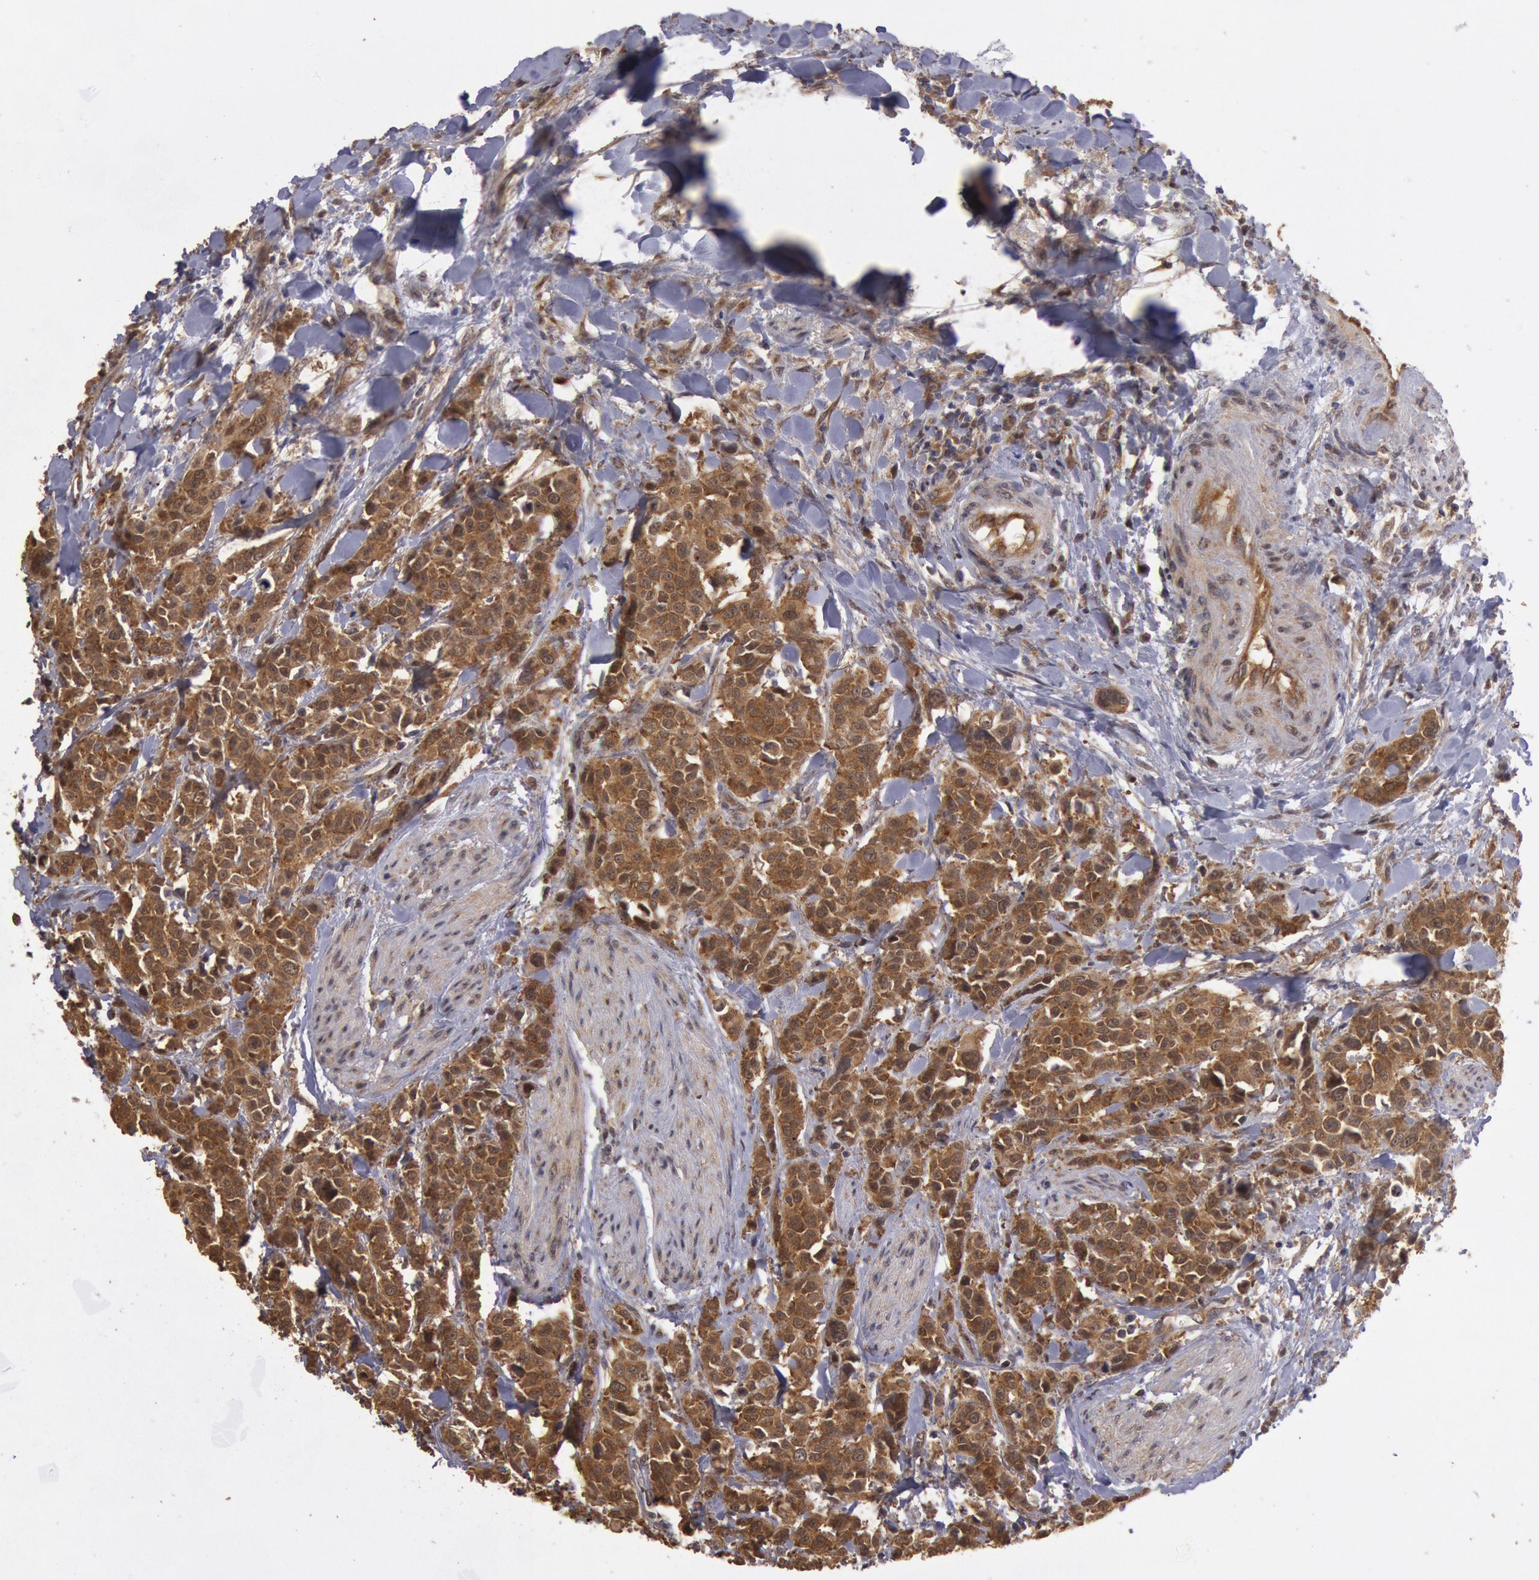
{"staining": {"intensity": "moderate", "quantity": ">75%", "location": "cytoplasmic/membranous"}, "tissue": "urothelial cancer", "cell_type": "Tumor cells", "image_type": "cancer", "snomed": [{"axis": "morphology", "description": "Urothelial carcinoma, High grade"}, {"axis": "topography", "description": "Urinary bladder"}], "caption": "Immunohistochemical staining of human urothelial cancer exhibits moderate cytoplasmic/membranous protein expression in approximately >75% of tumor cells.", "gene": "USP14", "patient": {"sex": "male", "age": 56}}